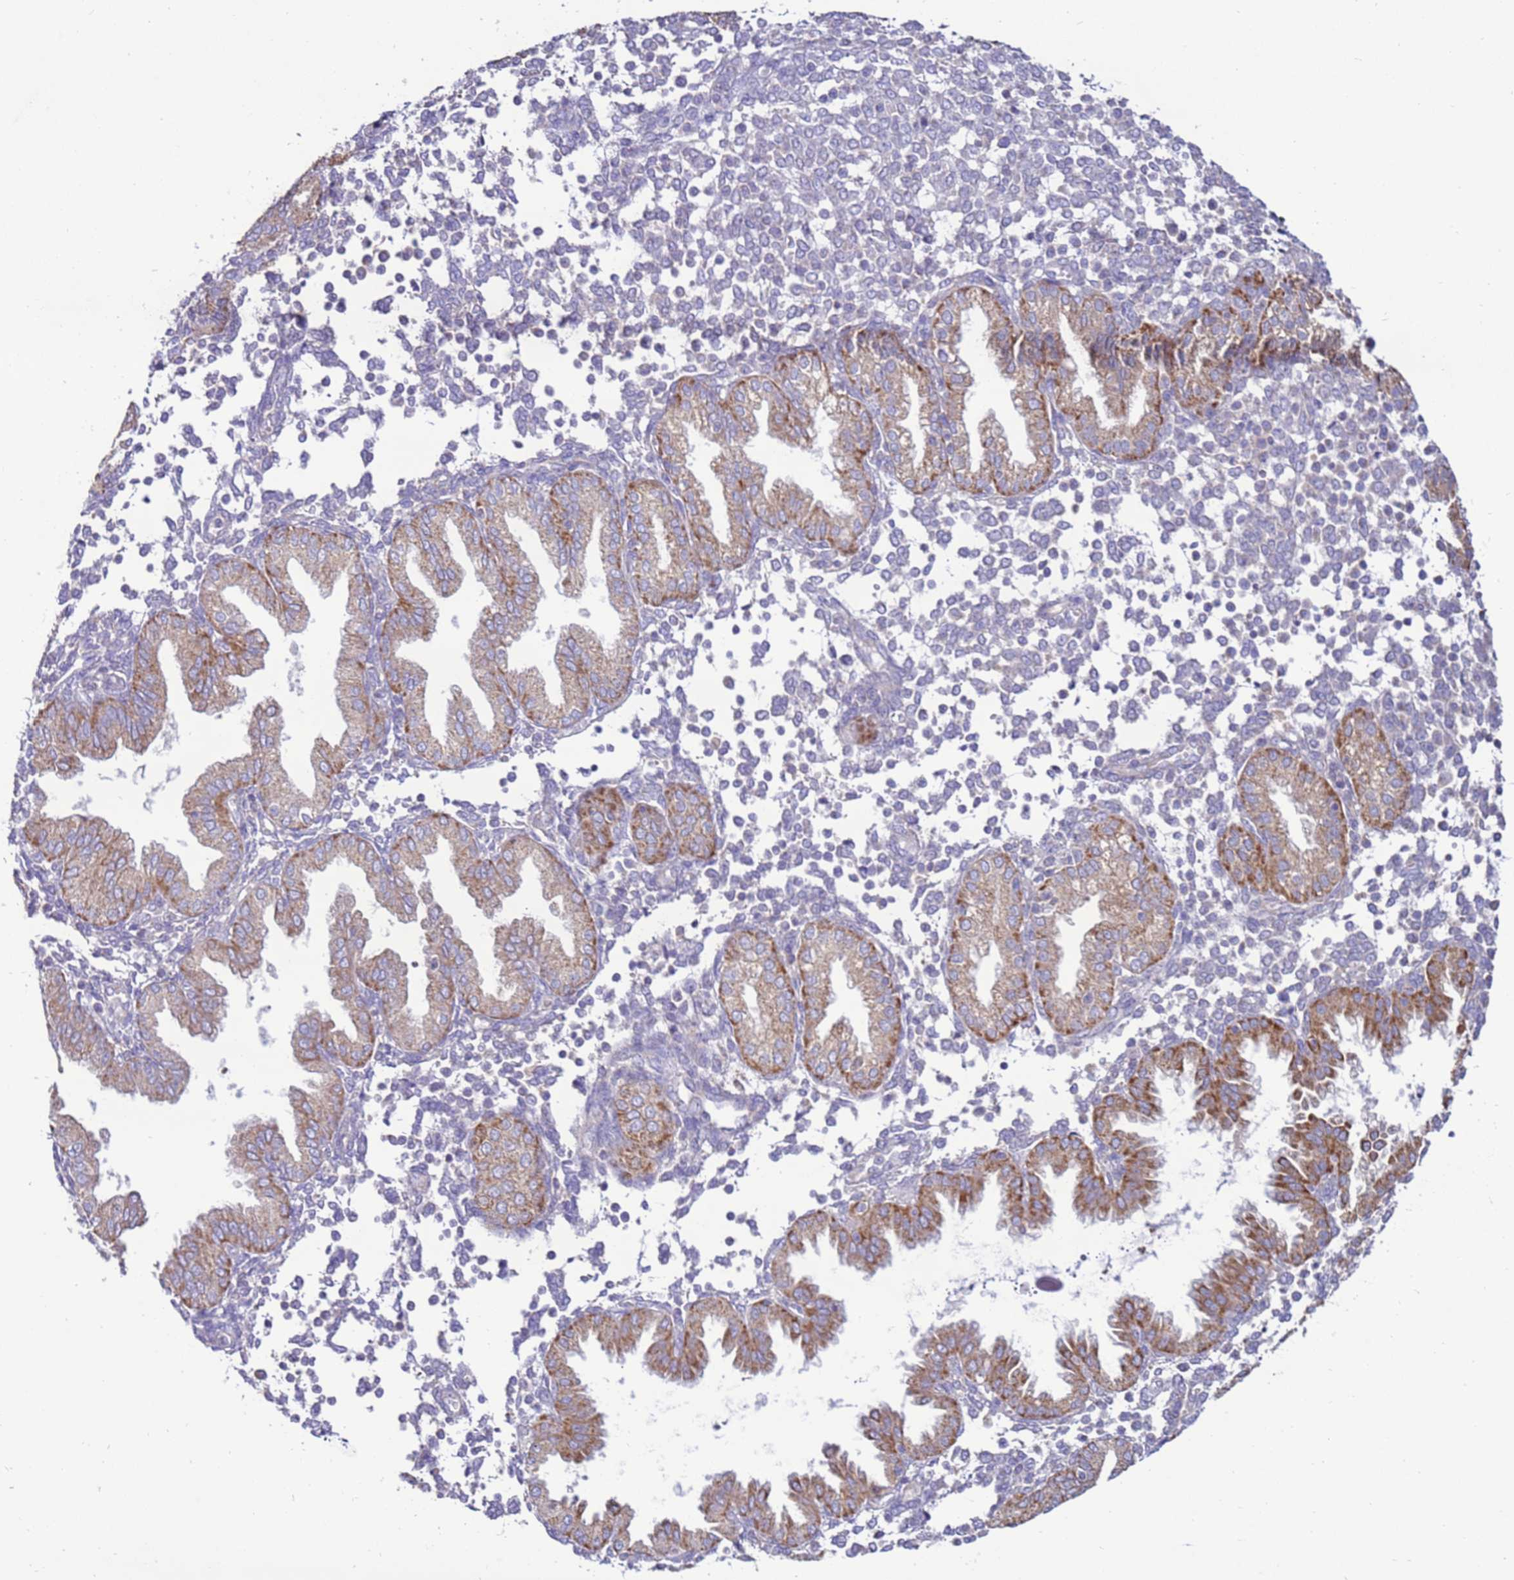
{"staining": {"intensity": "negative", "quantity": "none", "location": "none"}, "tissue": "endometrium", "cell_type": "Cells in endometrial stroma", "image_type": "normal", "snomed": [{"axis": "morphology", "description": "Normal tissue, NOS"}, {"axis": "topography", "description": "Endometrium"}], "caption": "This is an IHC micrograph of benign human endometrium. There is no staining in cells in endometrial stroma.", "gene": "TRAPPC4", "patient": {"sex": "female", "age": 53}}